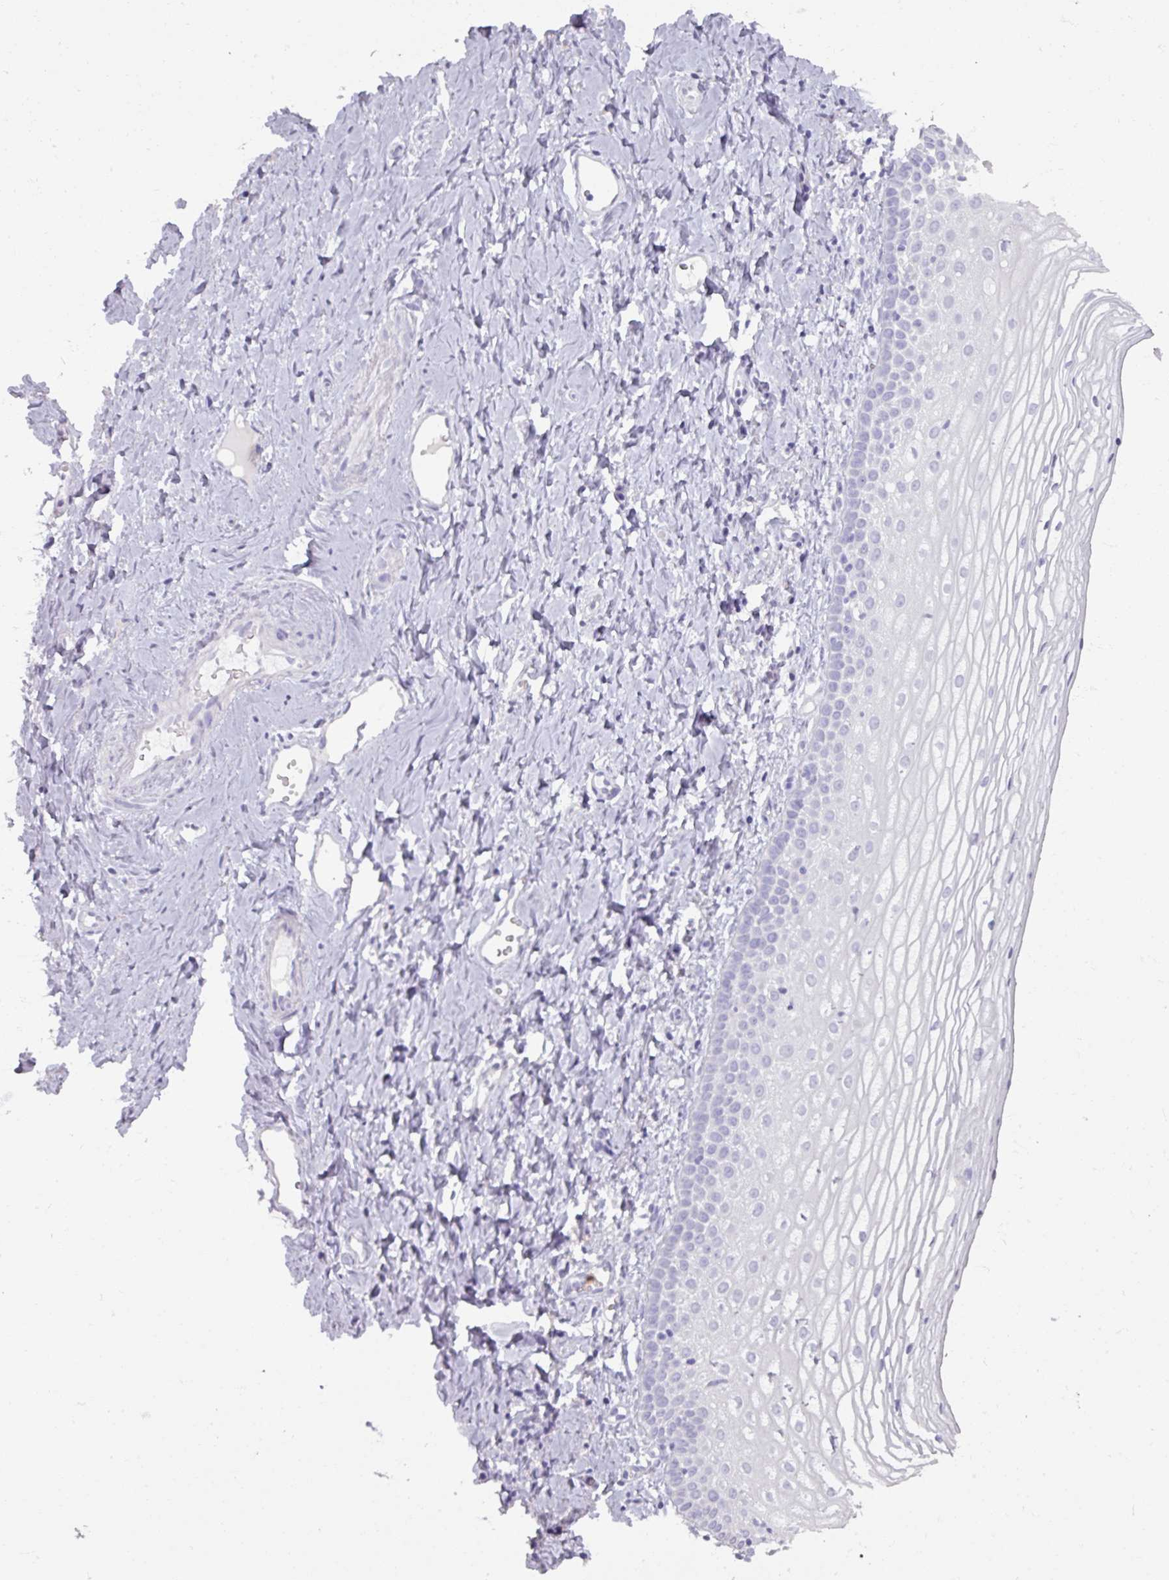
{"staining": {"intensity": "negative", "quantity": "none", "location": "none"}, "tissue": "vagina", "cell_type": "Squamous epithelial cells", "image_type": "normal", "snomed": [{"axis": "morphology", "description": "Normal tissue, NOS"}, {"axis": "topography", "description": "Vagina"}], "caption": "Squamous epithelial cells show no significant protein staining in benign vagina. Nuclei are stained in blue.", "gene": "ARG1", "patient": {"sex": "female", "age": 56}}